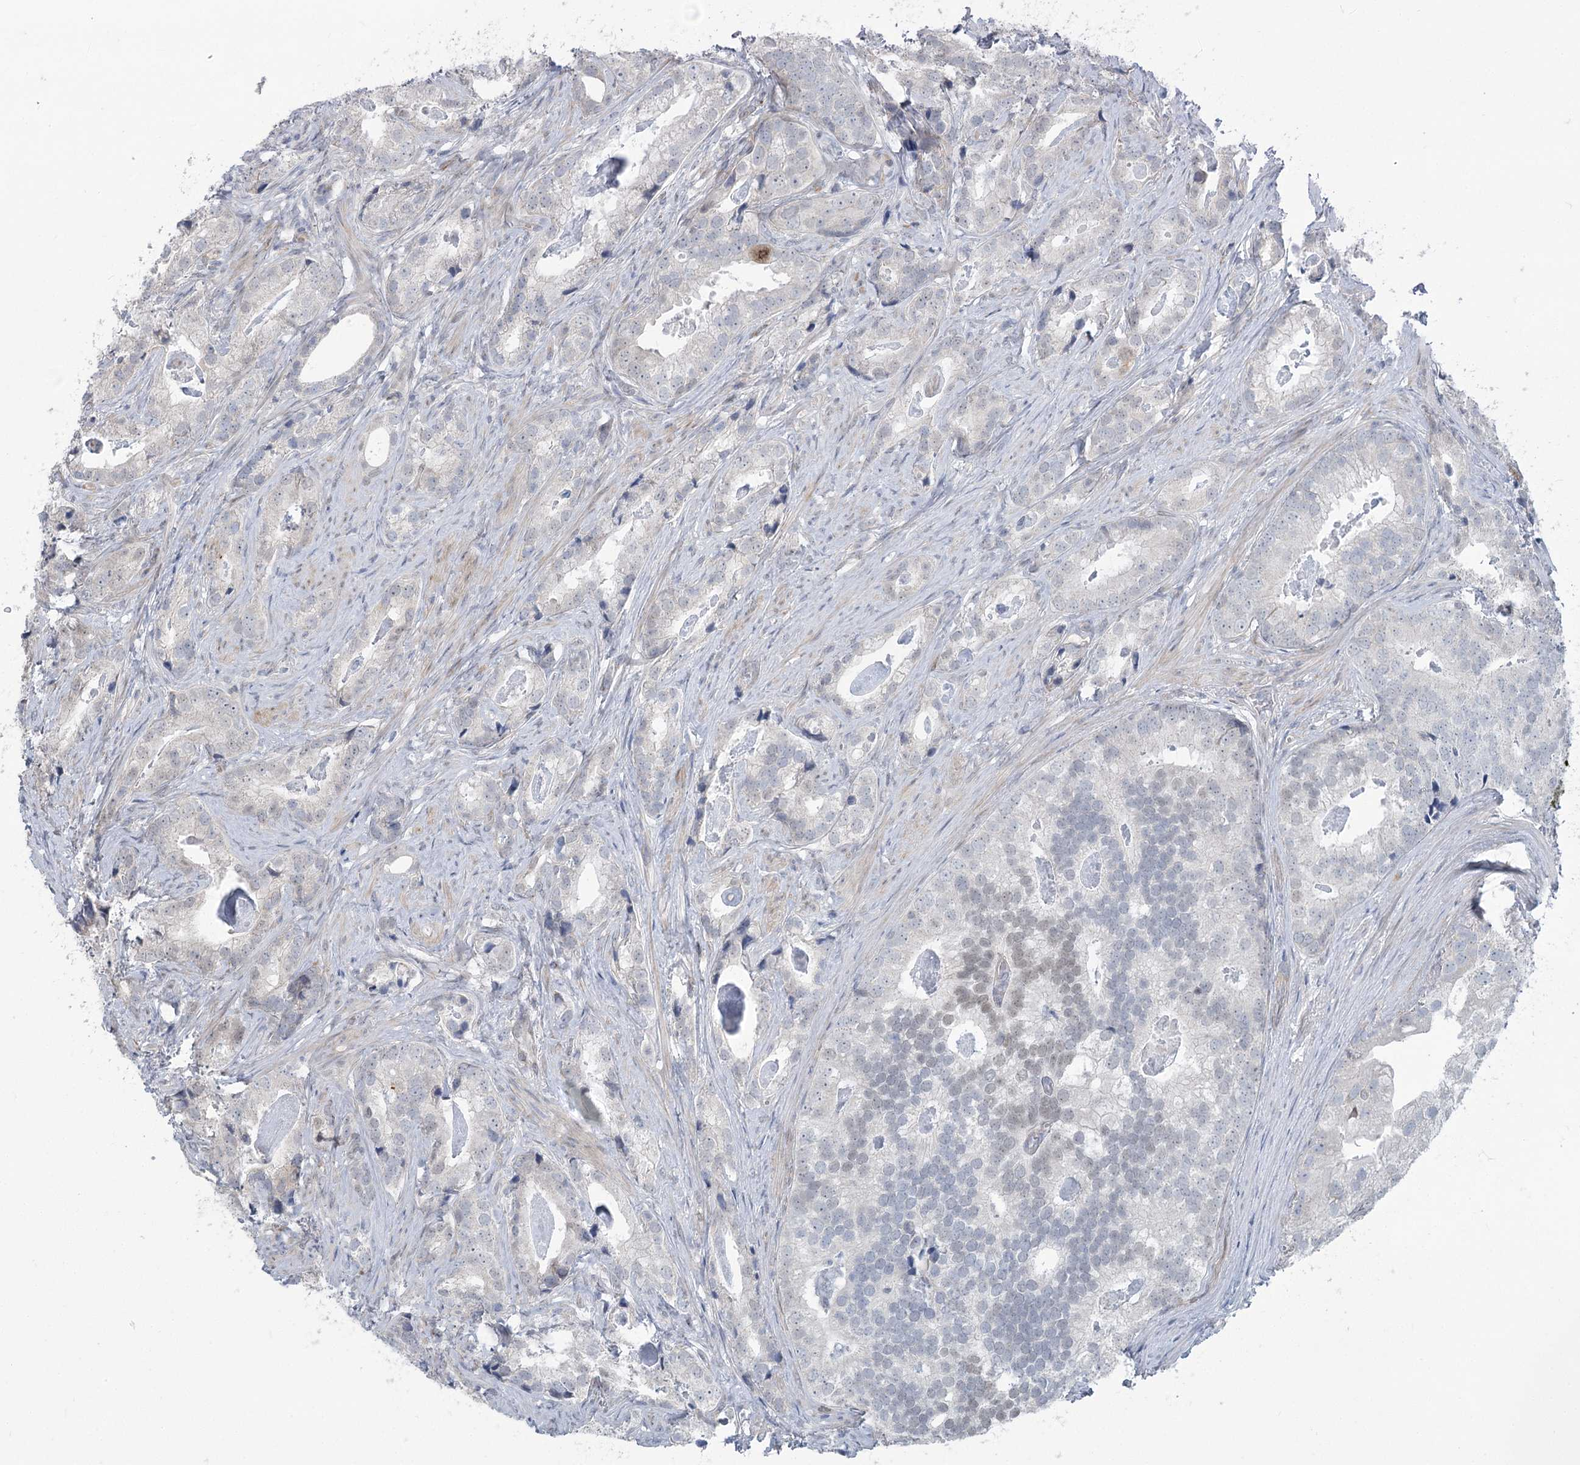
{"staining": {"intensity": "negative", "quantity": "none", "location": "none"}, "tissue": "prostate cancer", "cell_type": "Tumor cells", "image_type": "cancer", "snomed": [{"axis": "morphology", "description": "Adenocarcinoma, Low grade"}, {"axis": "topography", "description": "Prostate"}], "caption": "Tumor cells show no significant protein staining in prostate cancer.", "gene": "ABITRAM", "patient": {"sex": "male", "age": 71}}